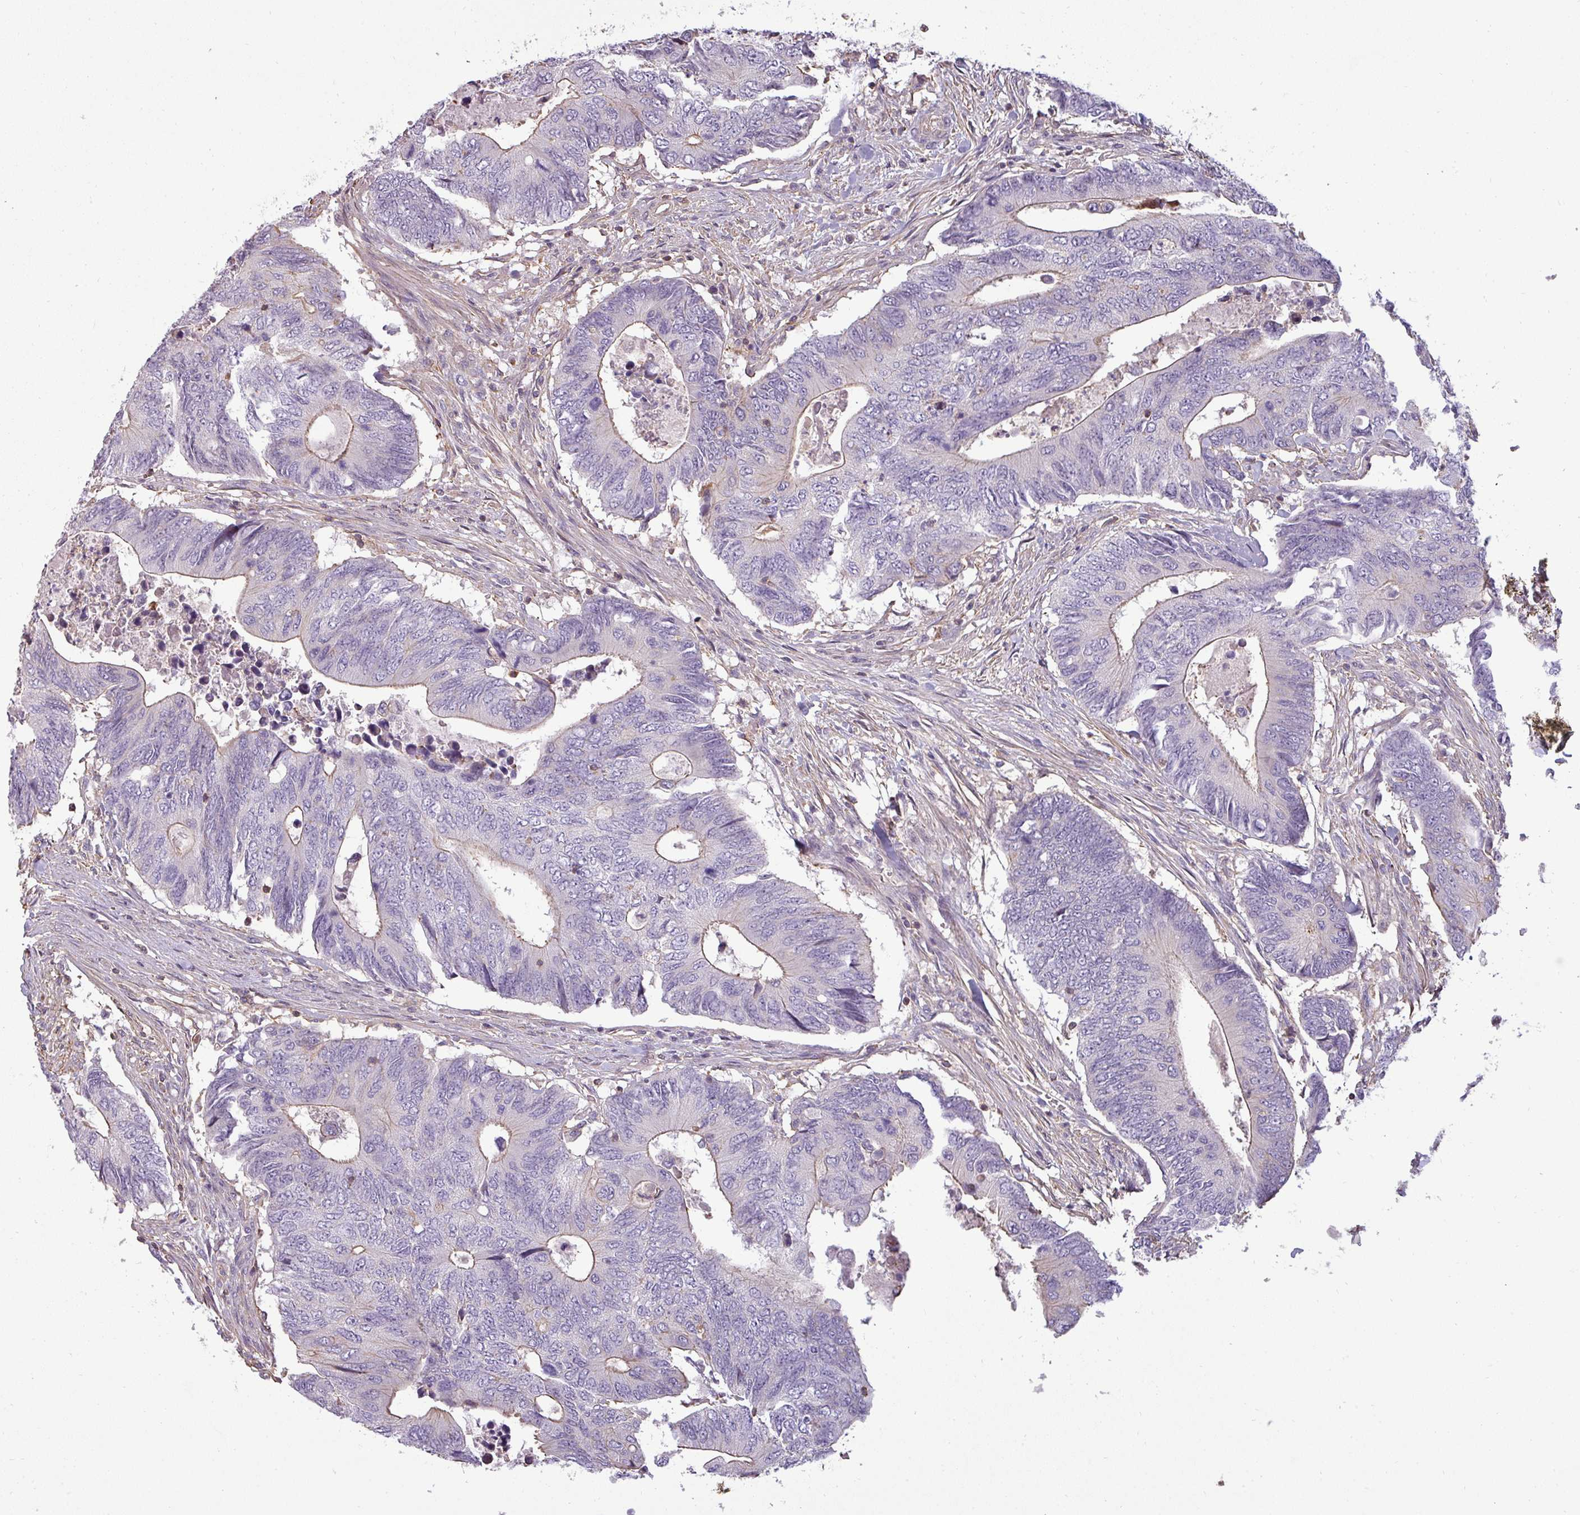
{"staining": {"intensity": "negative", "quantity": "none", "location": "none"}, "tissue": "colorectal cancer", "cell_type": "Tumor cells", "image_type": "cancer", "snomed": [{"axis": "morphology", "description": "Adenocarcinoma, NOS"}, {"axis": "topography", "description": "Colon"}], "caption": "Photomicrograph shows no significant protein expression in tumor cells of colorectal cancer.", "gene": "ZNF835", "patient": {"sex": "male", "age": 87}}